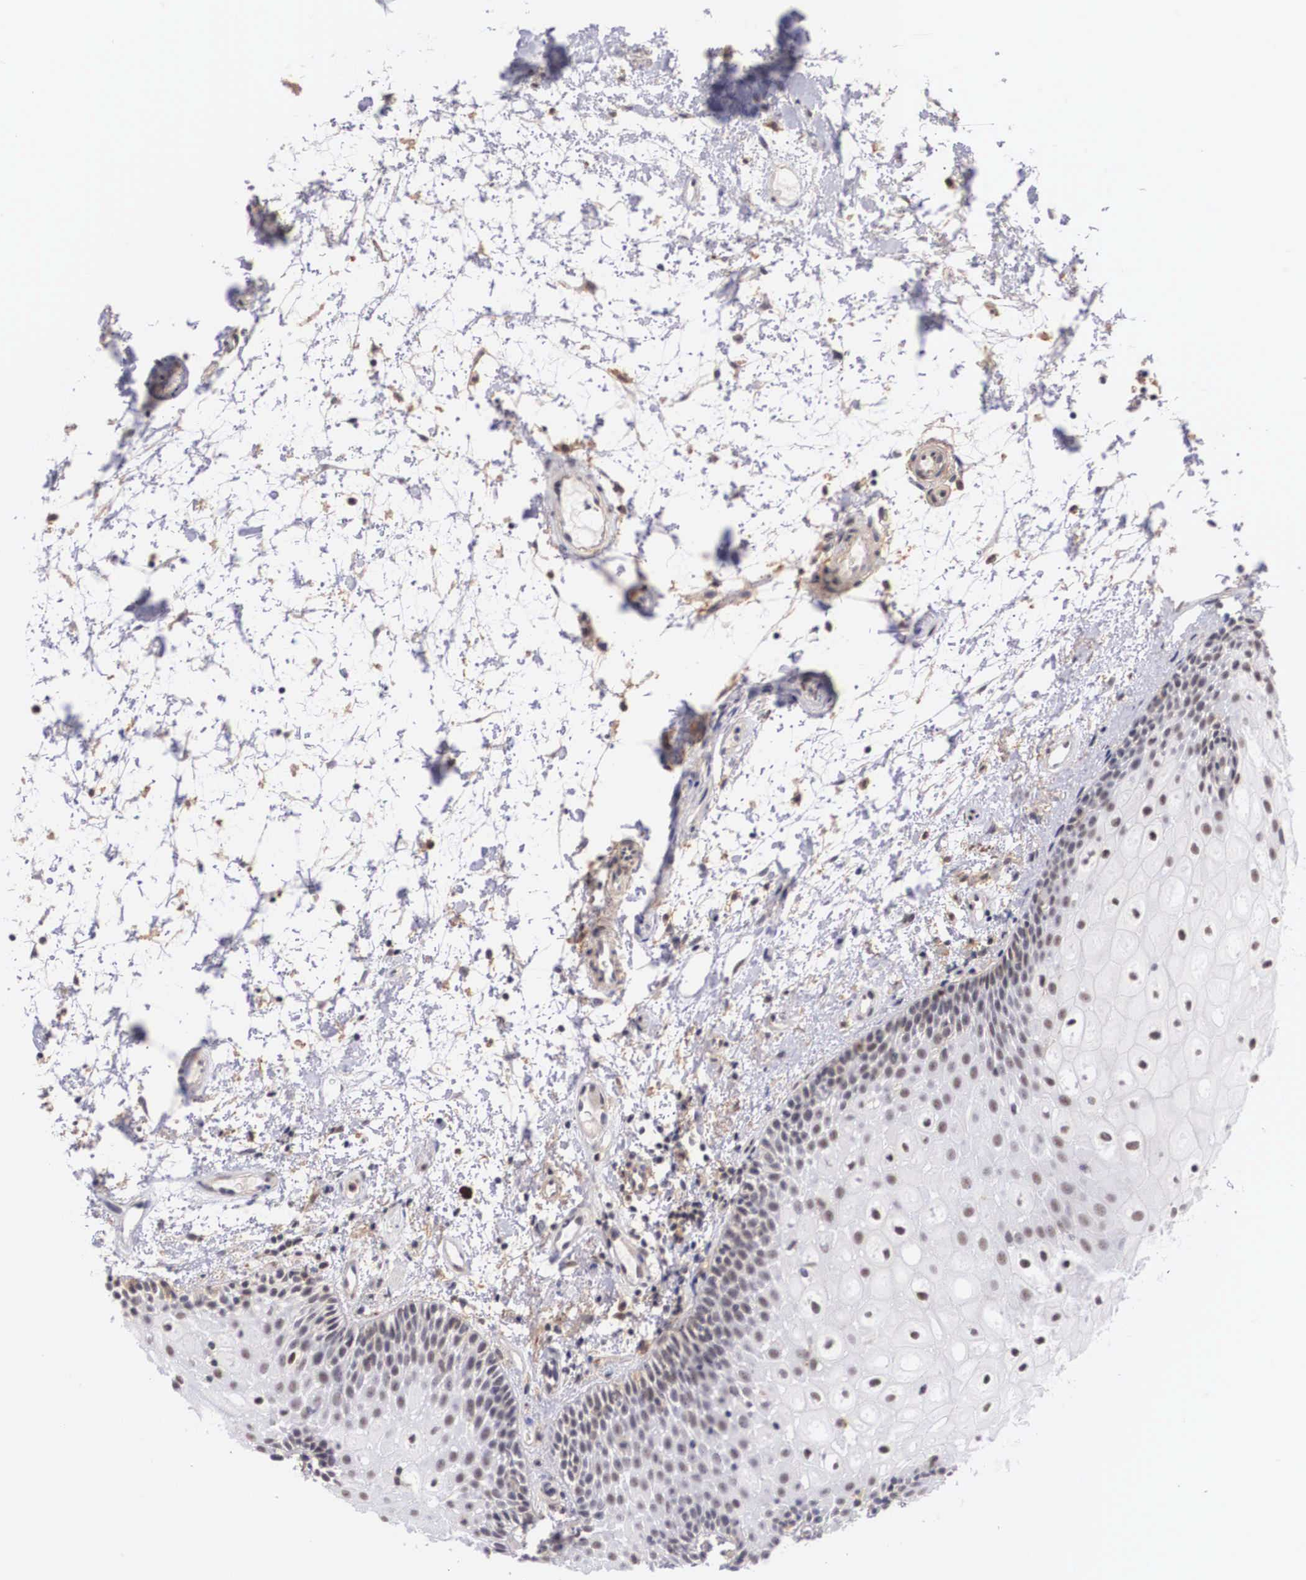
{"staining": {"intensity": "moderate", "quantity": "25%-75%", "location": "nuclear"}, "tissue": "oral mucosa", "cell_type": "Squamous epithelial cells", "image_type": "normal", "snomed": [{"axis": "morphology", "description": "Normal tissue, NOS"}, {"axis": "topography", "description": "Oral tissue"}], "caption": "Immunohistochemistry (IHC) micrograph of benign oral mucosa stained for a protein (brown), which demonstrates medium levels of moderate nuclear expression in approximately 25%-75% of squamous epithelial cells.", "gene": "NR4A2", "patient": {"sex": "female", "age": 79}}